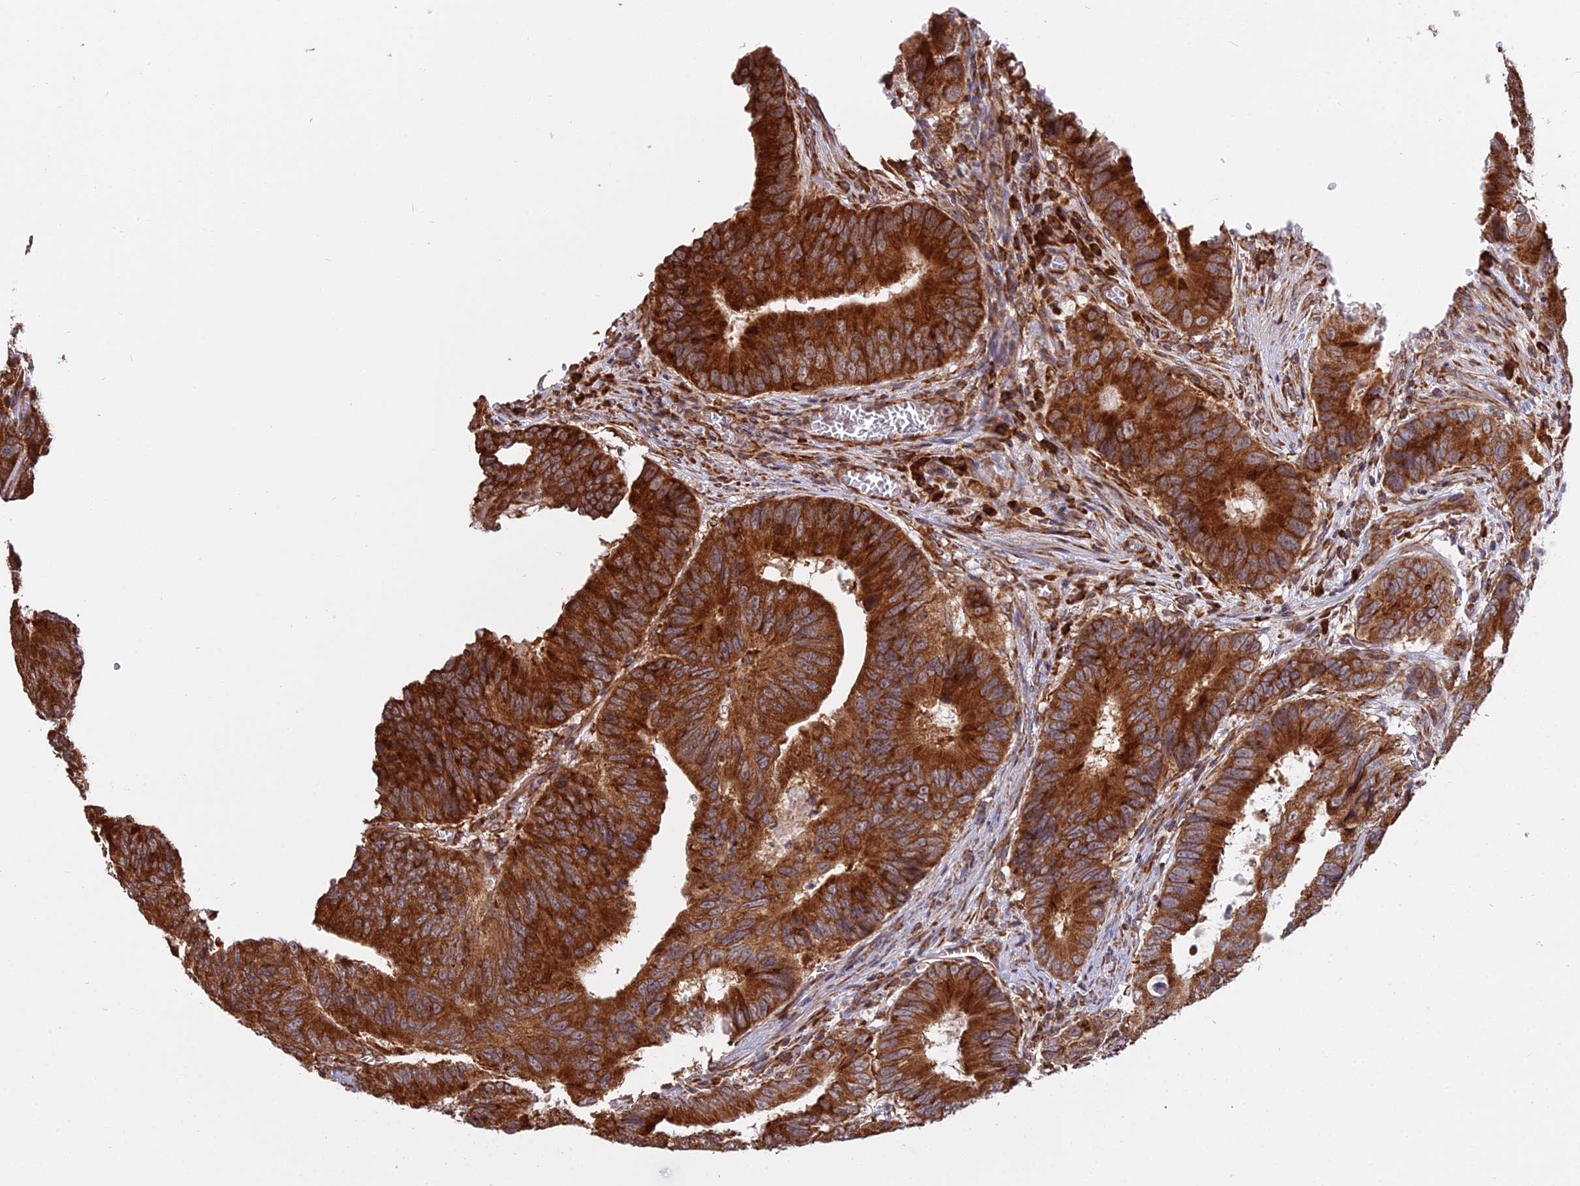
{"staining": {"intensity": "strong", "quantity": ">75%", "location": "cytoplasmic/membranous"}, "tissue": "colorectal cancer", "cell_type": "Tumor cells", "image_type": "cancer", "snomed": [{"axis": "morphology", "description": "Adenocarcinoma, NOS"}, {"axis": "topography", "description": "Colon"}], "caption": "Colorectal cancer (adenocarcinoma) stained with DAB (3,3'-diaminobenzidine) immunohistochemistry displays high levels of strong cytoplasmic/membranous staining in about >75% of tumor cells.", "gene": "RPL26", "patient": {"sex": "male", "age": 85}}